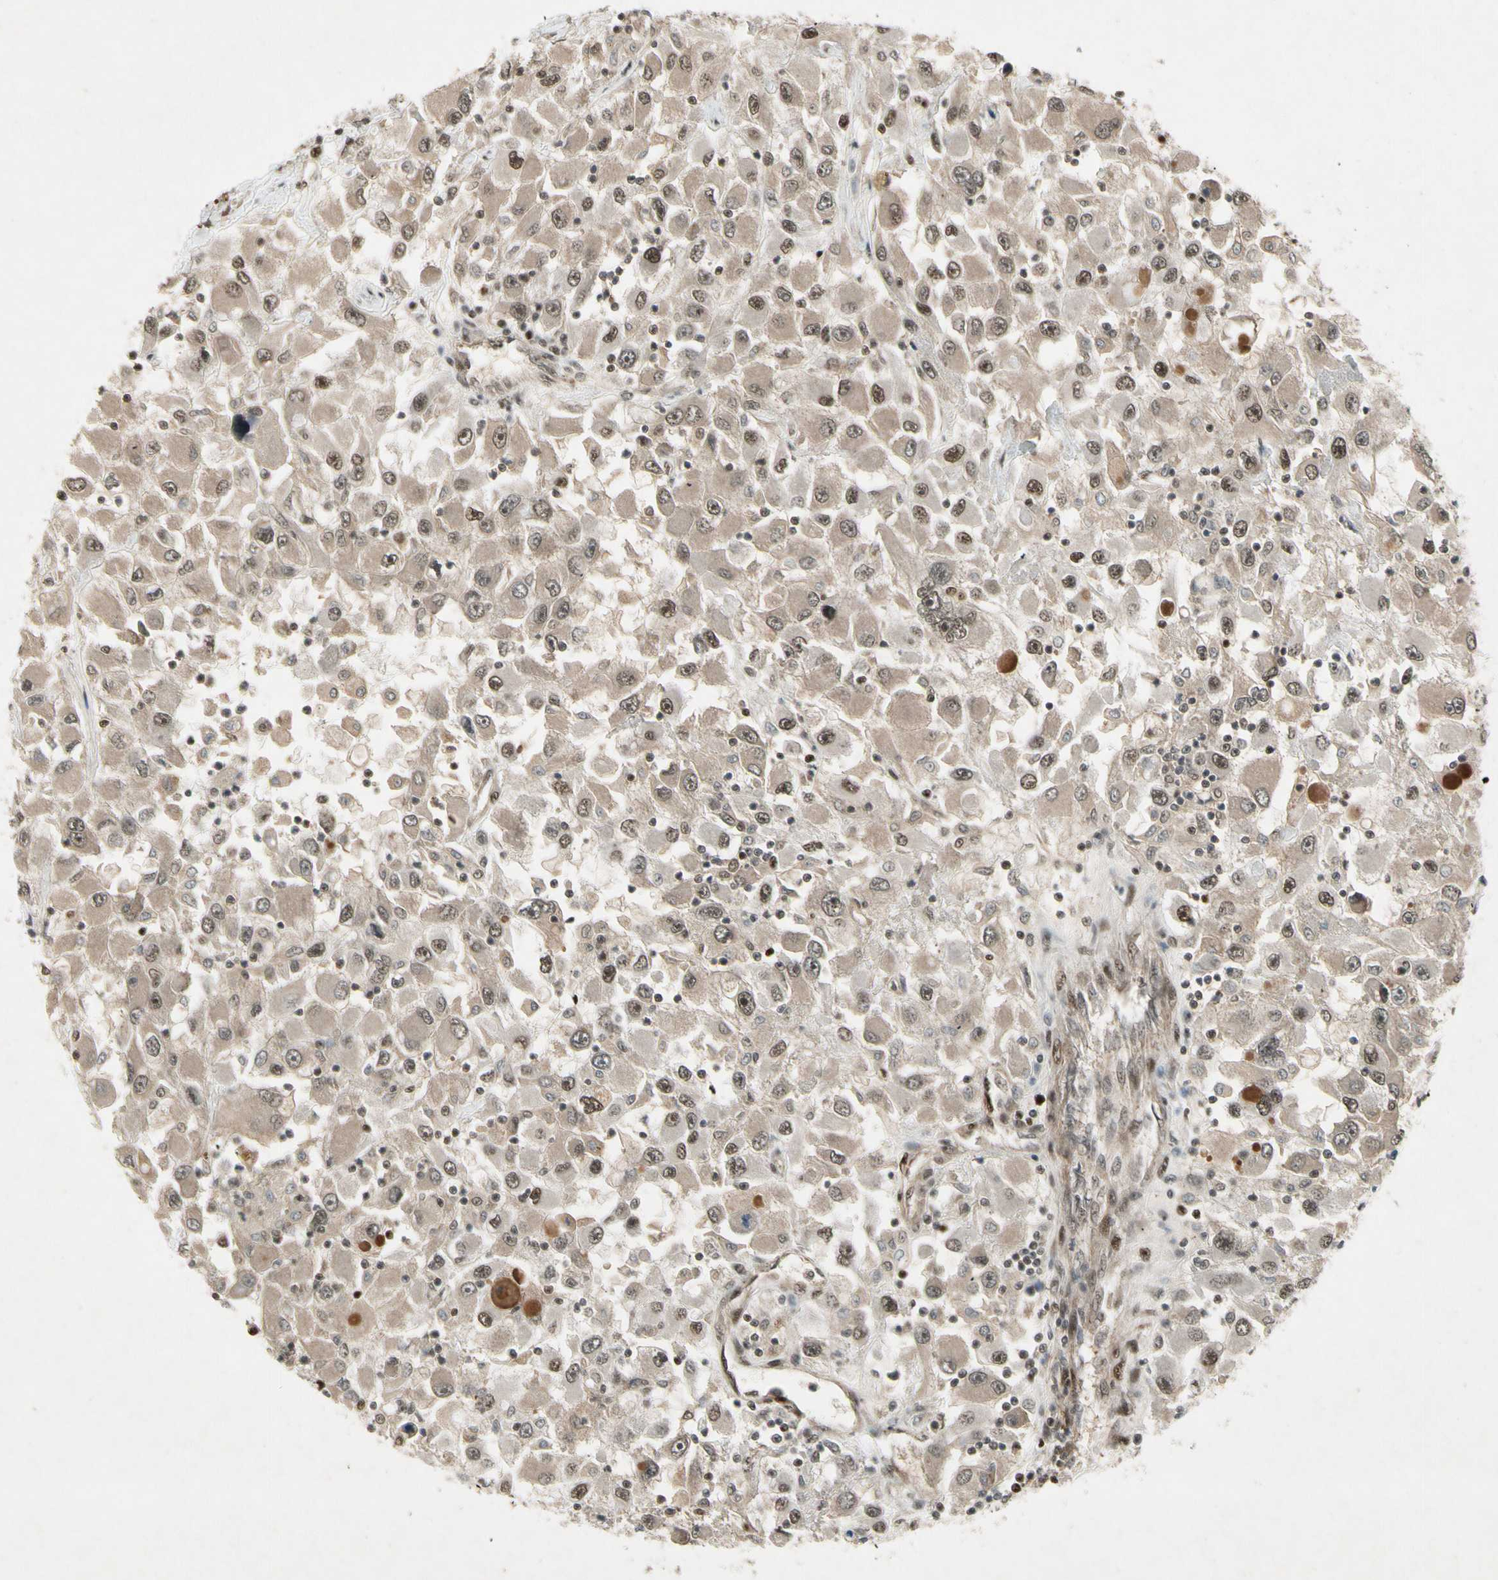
{"staining": {"intensity": "moderate", "quantity": ">75%", "location": "nuclear"}, "tissue": "renal cancer", "cell_type": "Tumor cells", "image_type": "cancer", "snomed": [{"axis": "morphology", "description": "Adenocarcinoma, NOS"}, {"axis": "topography", "description": "Kidney"}], "caption": "Tumor cells demonstrate medium levels of moderate nuclear staining in about >75% of cells in renal cancer.", "gene": "CDK11A", "patient": {"sex": "female", "age": 52}}